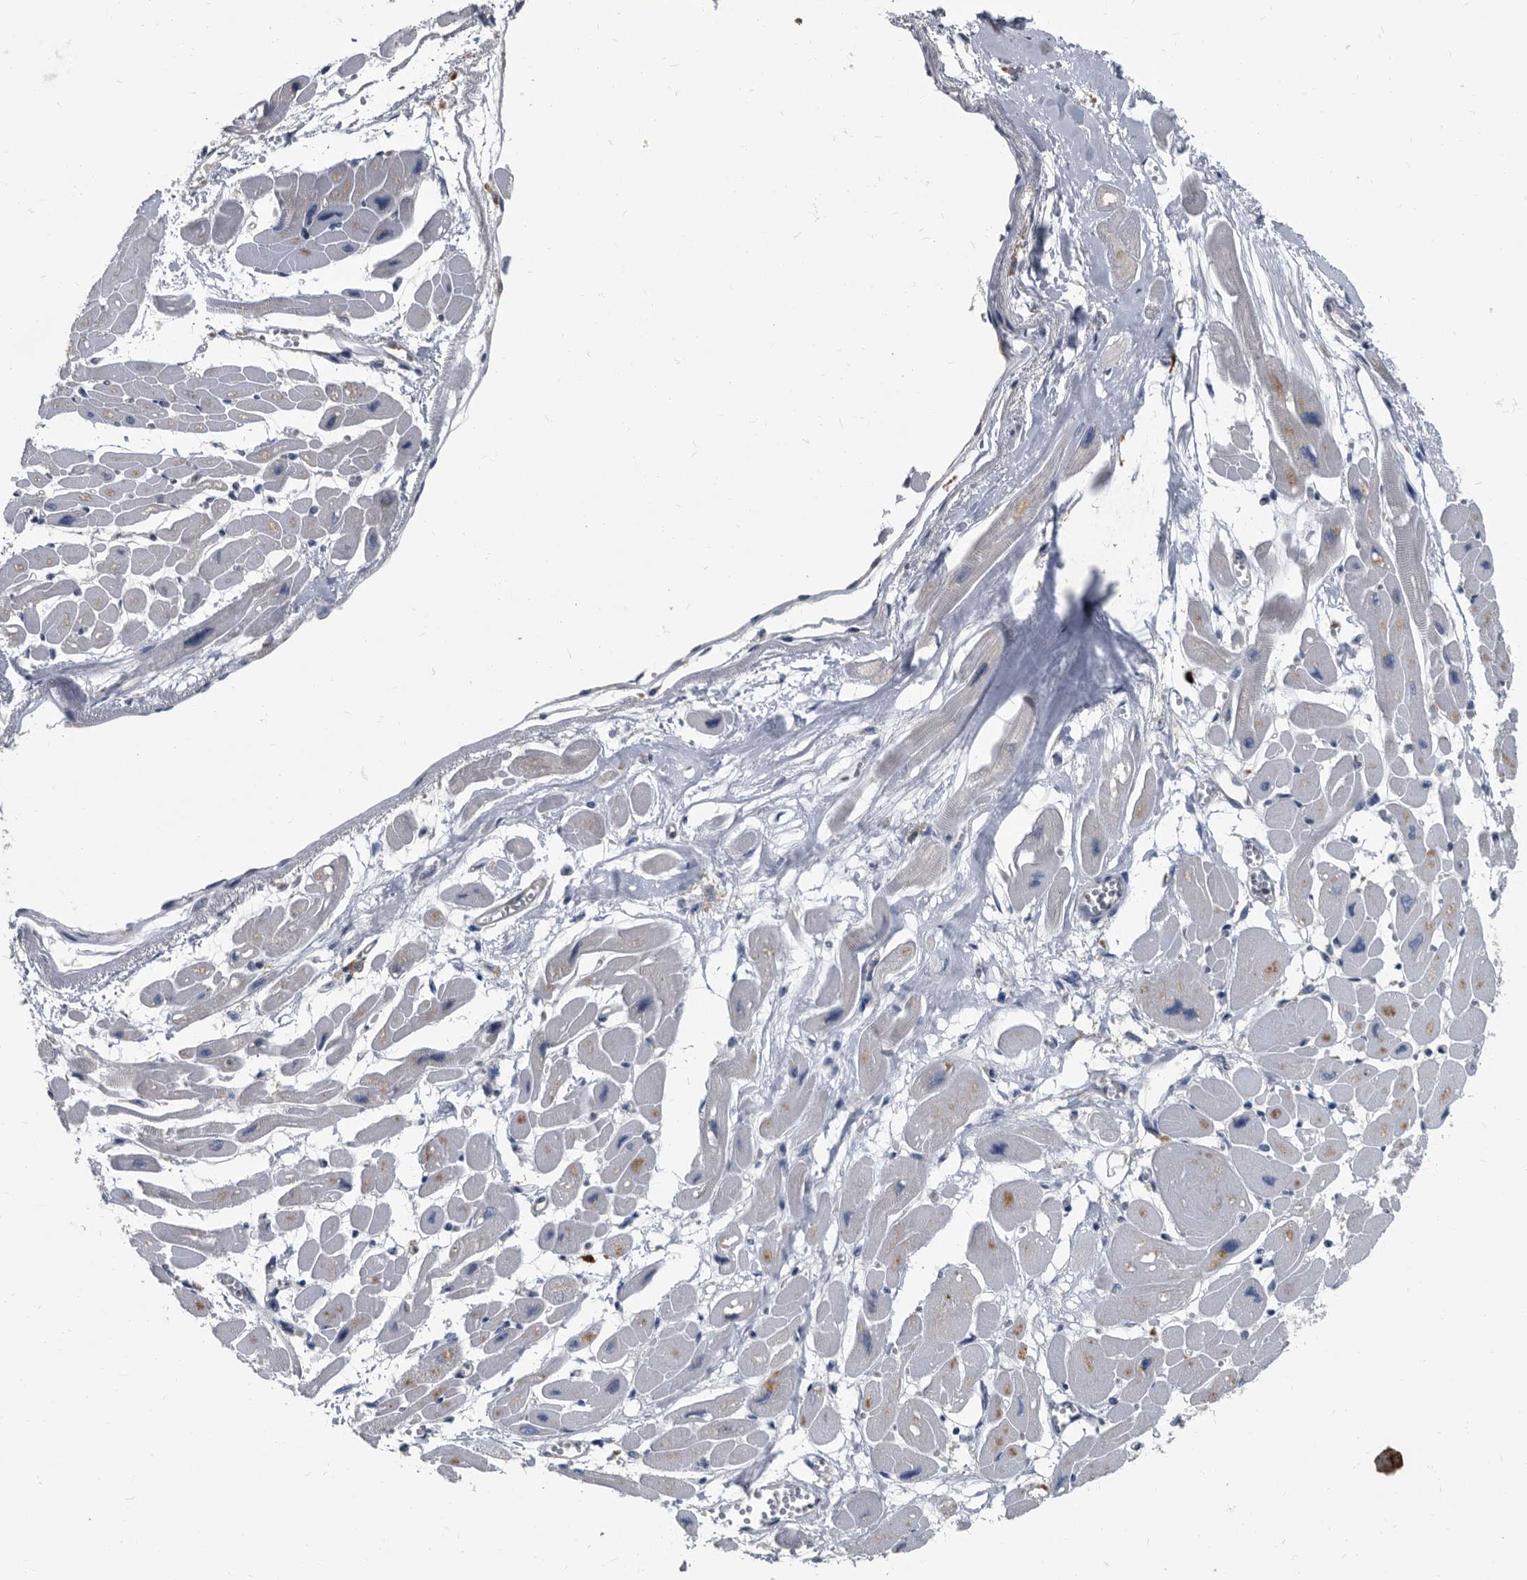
{"staining": {"intensity": "weak", "quantity": "<25%", "location": "cytoplasmic/membranous"}, "tissue": "heart muscle", "cell_type": "Cardiomyocytes", "image_type": "normal", "snomed": [{"axis": "morphology", "description": "Normal tissue, NOS"}, {"axis": "topography", "description": "Heart"}], "caption": "DAB immunohistochemical staining of normal human heart muscle displays no significant staining in cardiomyocytes. The staining was performed using DAB to visualize the protein expression in brown, while the nuclei were stained in blue with hematoxylin (Magnification: 20x).", "gene": "CDV3", "patient": {"sex": "female", "age": 54}}